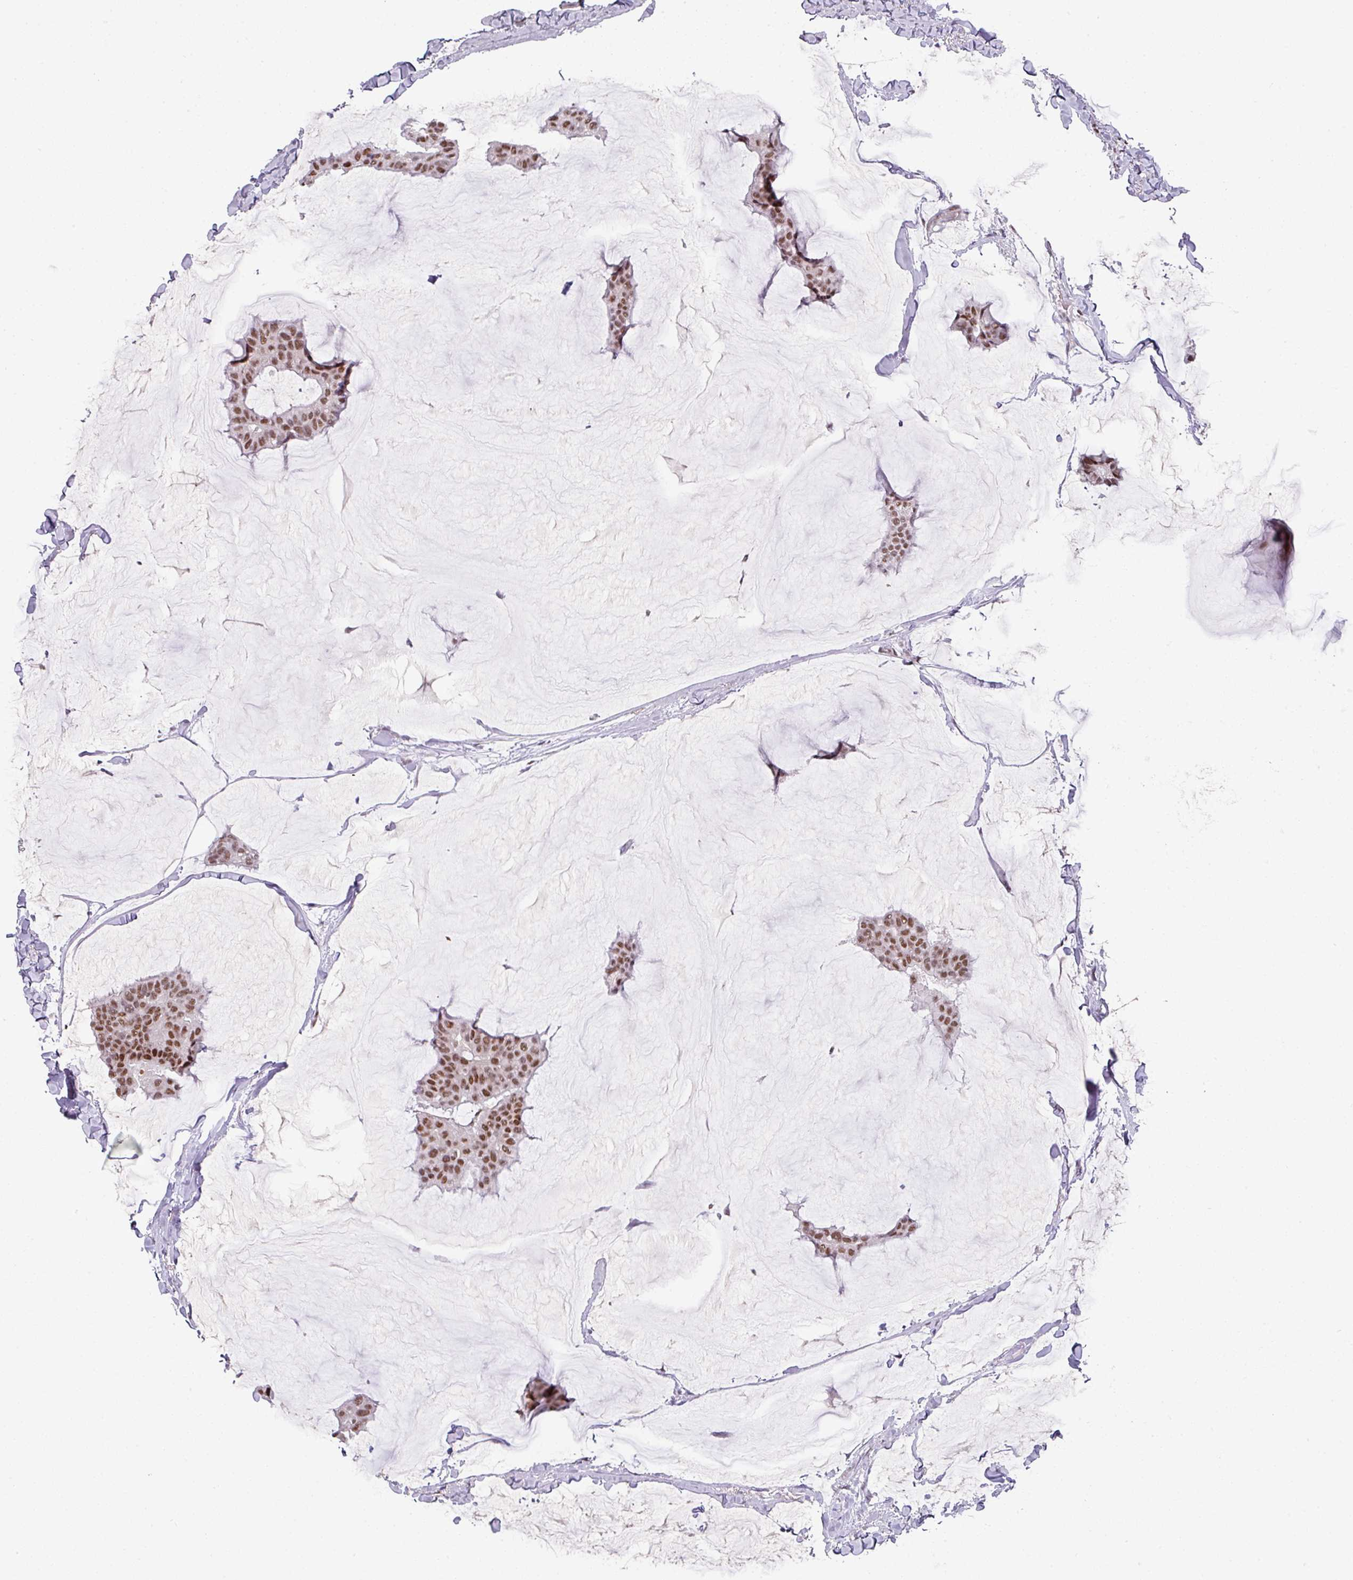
{"staining": {"intensity": "moderate", "quantity": ">75%", "location": "nuclear"}, "tissue": "breast cancer", "cell_type": "Tumor cells", "image_type": "cancer", "snomed": [{"axis": "morphology", "description": "Duct carcinoma"}, {"axis": "topography", "description": "Breast"}], "caption": "Immunohistochemistry (IHC) photomicrograph of neoplastic tissue: breast invasive ductal carcinoma stained using immunohistochemistry exhibits medium levels of moderate protein expression localized specifically in the nuclear of tumor cells, appearing as a nuclear brown color.", "gene": "RAD50", "patient": {"sex": "female", "age": 93}}